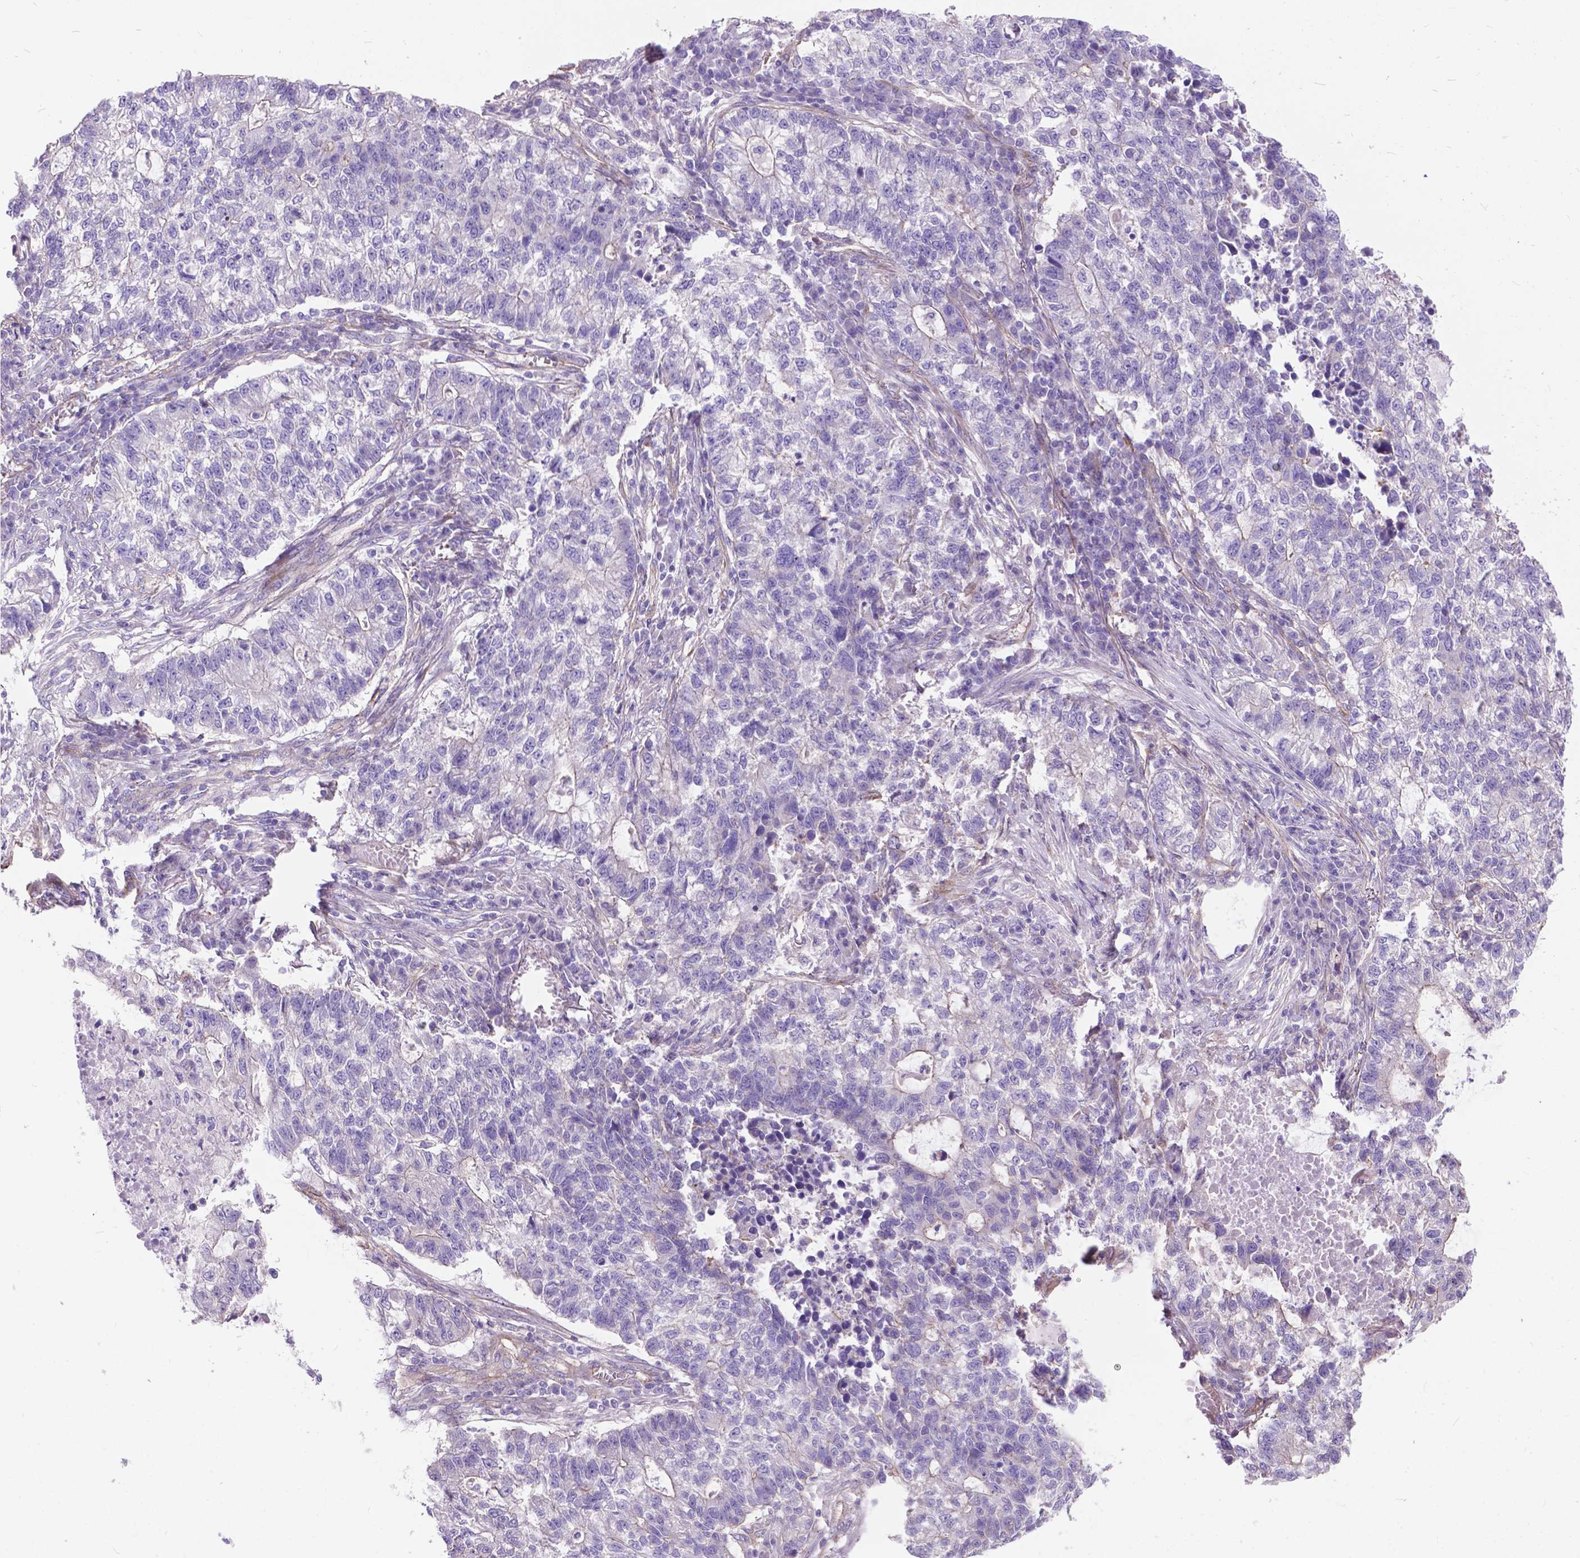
{"staining": {"intensity": "negative", "quantity": "none", "location": "none"}, "tissue": "lung cancer", "cell_type": "Tumor cells", "image_type": "cancer", "snomed": [{"axis": "morphology", "description": "Adenocarcinoma, NOS"}, {"axis": "topography", "description": "Lung"}], "caption": "This image is of lung cancer stained with IHC to label a protein in brown with the nuclei are counter-stained blue. There is no staining in tumor cells.", "gene": "FLT4", "patient": {"sex": "male", "age": 57}}